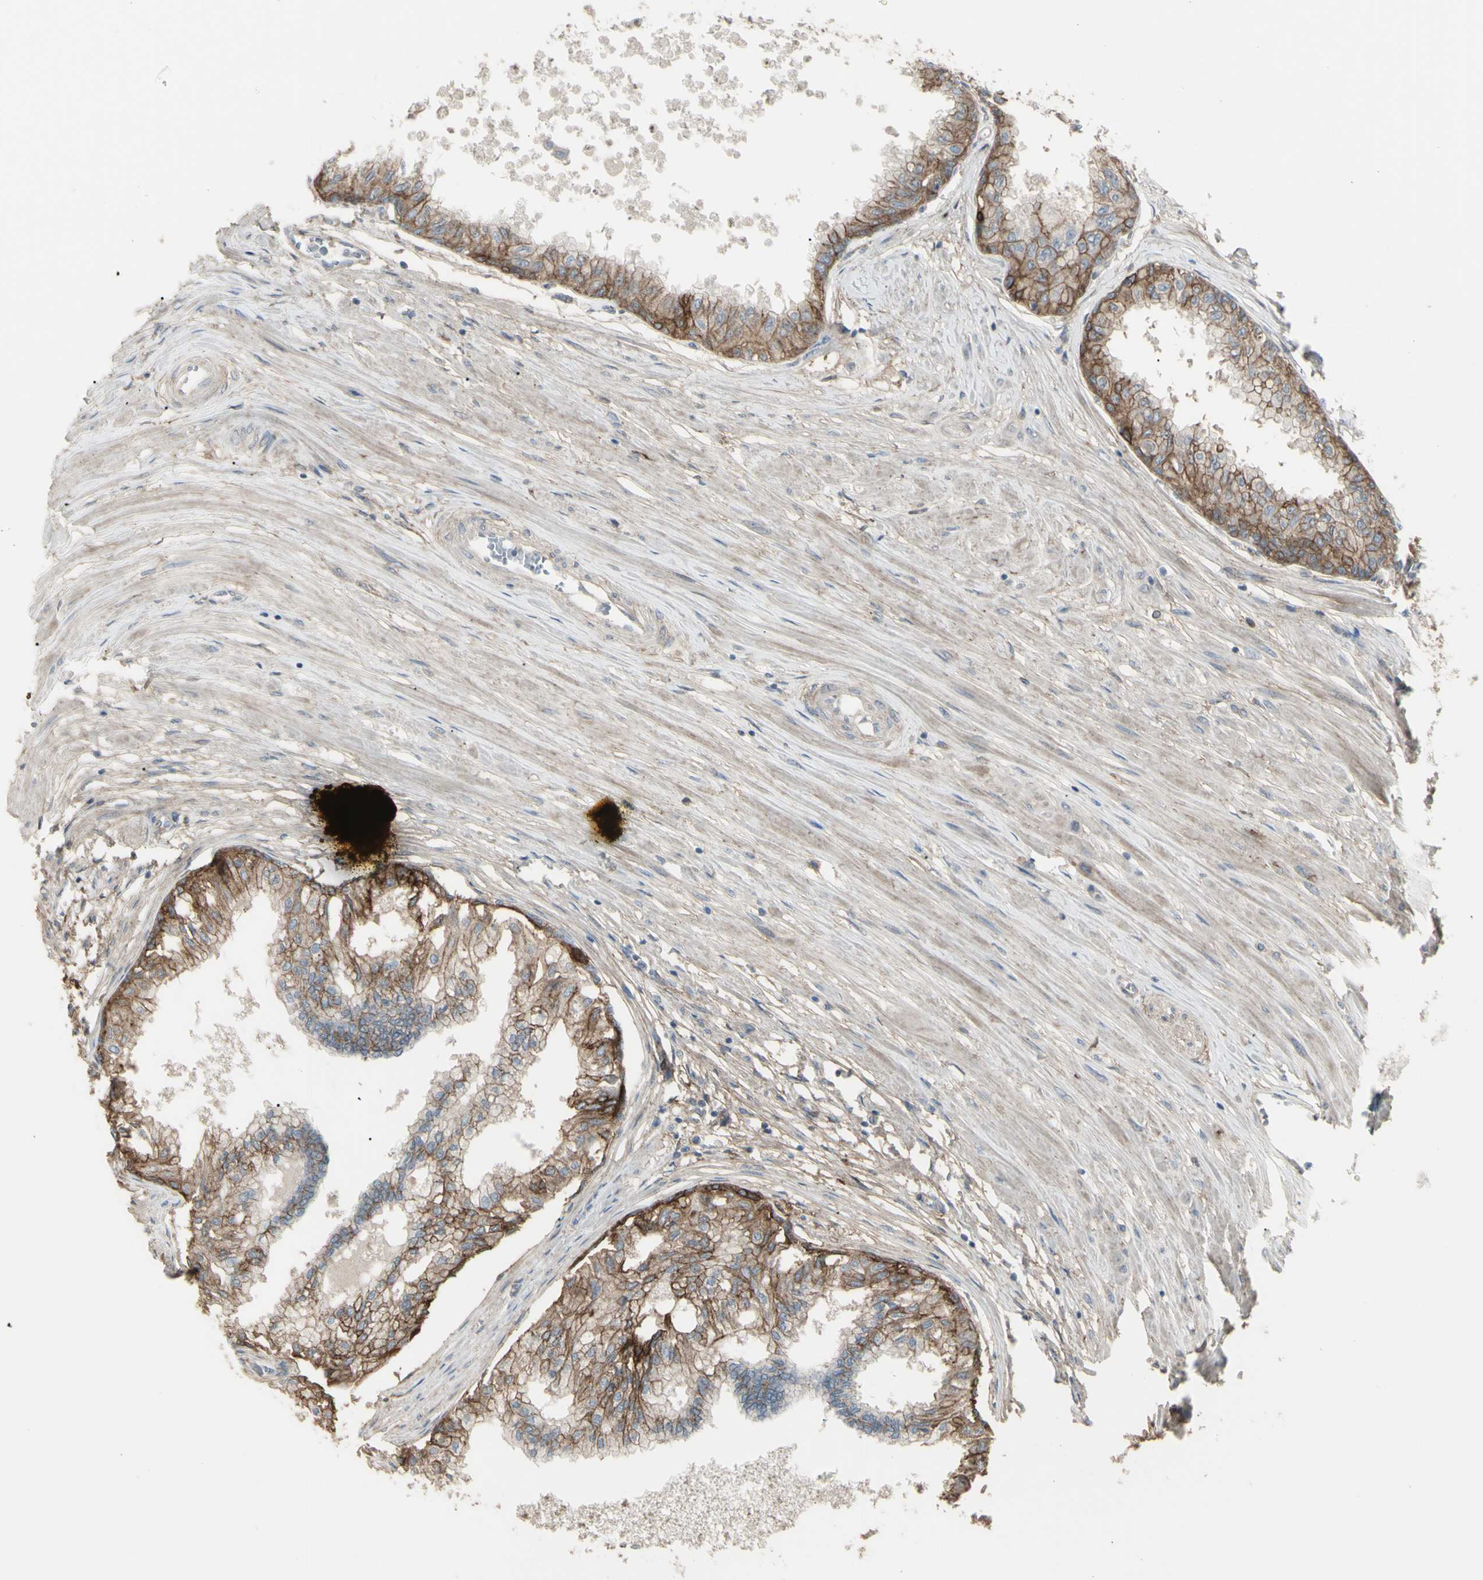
{"staining": {"intensity": "strong", "quantity": ">75%", "location": "cytoplasmic/membranous"}, "tissue": "prostate", "cell_type": "Glandular cells", "image_type": "normal", "snomed": [{"axis": "morphology", "description": "Normal tissue, NOS"}, {"axis": "topography", "description": "Prostate"}, {"axis": "topography", "description": "Seminal veicle"}], "caption": "High-power microscopy captured an IHC image of normal prostate, revealing strong cytoplasmic/membranous staining in approximately >75% of glandular cells.", "gene": "CD276", "patient": {"sex": "male", "age": 60}}